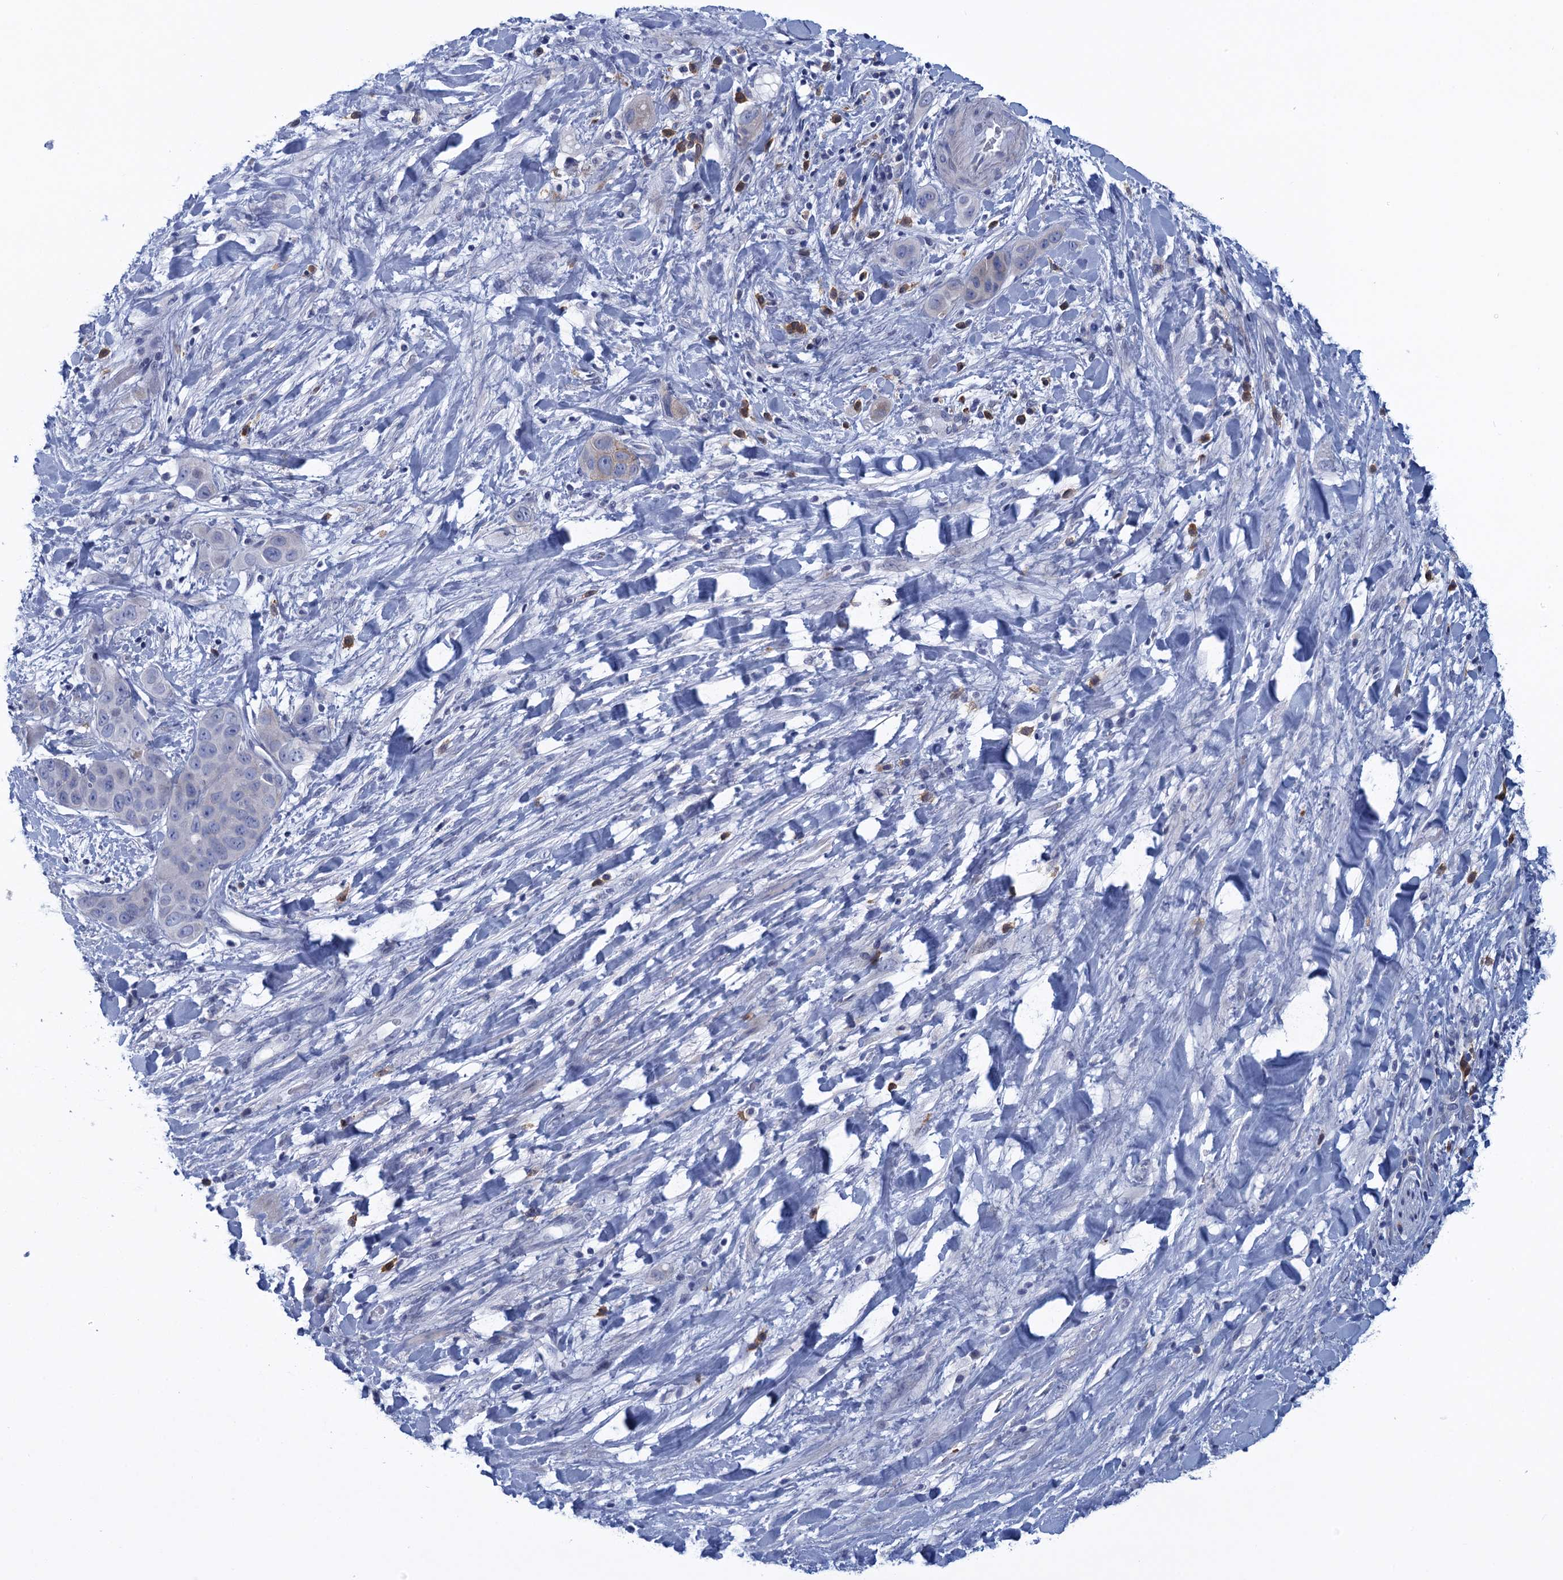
{"staining": {"intensity": "negative", "quantity": "none", "location": "none"}, "tissue": "liver cancer", "cell_type": "Tumor cells", "image_type": "cancer", "snomed": [{"axis": "morphology", "description": "Cholangiocarcinoma"}, {"axis": "topography", "description": "Liver"}], "caption": "Immunohistochemistry (IHC) histopathology image of neoplastic tissue: human liver cancer stained with DAB (3,3'-diaminobenzidine) demonstrates no significant protein positivity in tumor cells.", "gene": "SCEL", "patient": {"sex": "female", "age": 52}}